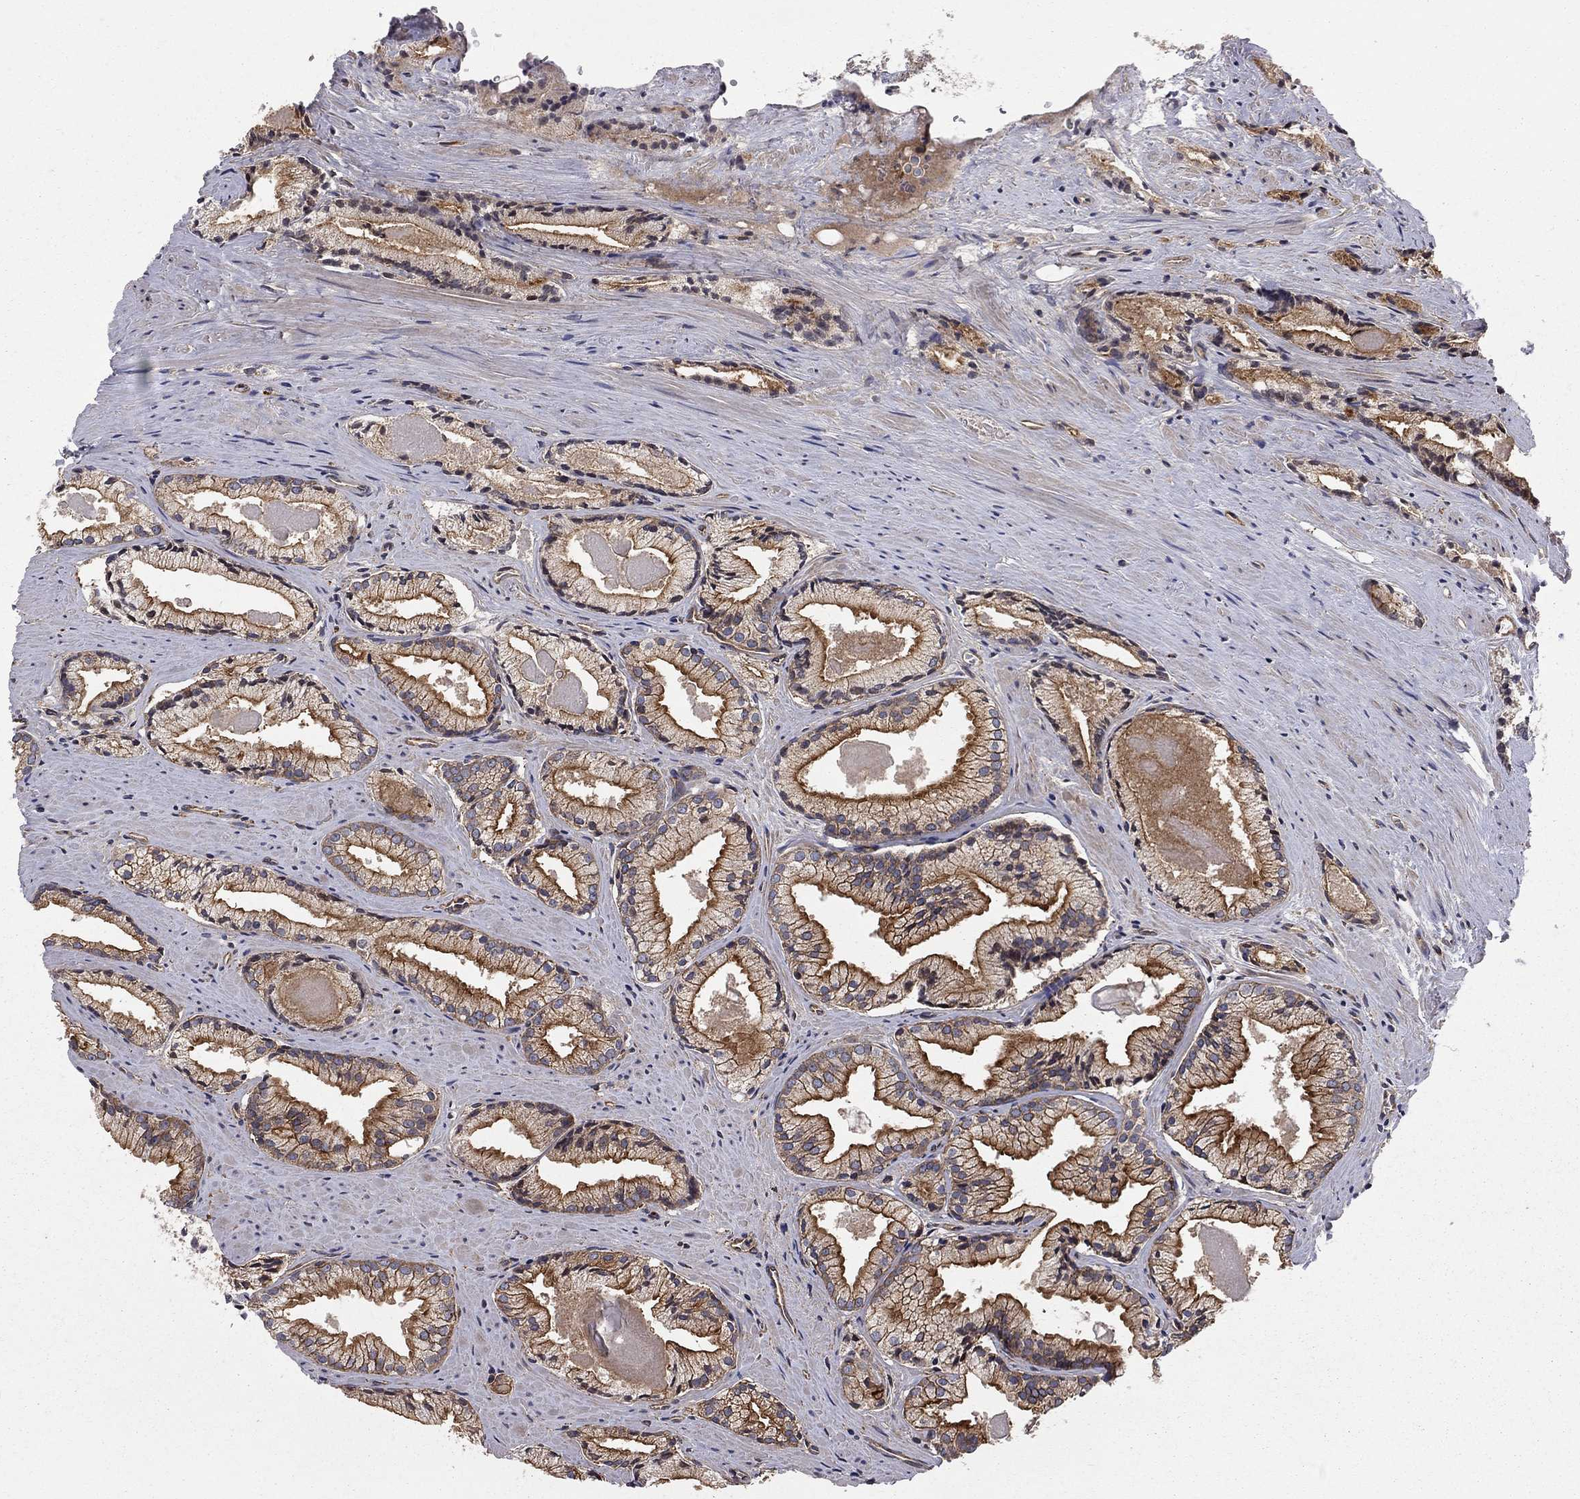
{"staining": {"intensity": "strong", "quantity": ">75%", "location": "cytoplasmic/membranous"}, "tissue": "prostate cancer", "cell_type": "Tumor cells", "image_type": "cancer", "snomed": [{"axis": "morphology", "description": "Adenocarcinoma, NOS"}, {"axis": "morphology", "description": "Adenocarcinoma, High grade"}, {"axis": "topography", "description": "Prostate"}], "caption": "Protein staining of prostate adenocarcinoma tissue demonstrates strong cytoplasmic/membranous staining in approximately >75% of tumor cells.", "gene": "RASEF", "patient": {"sex": "male", "age": 70}}